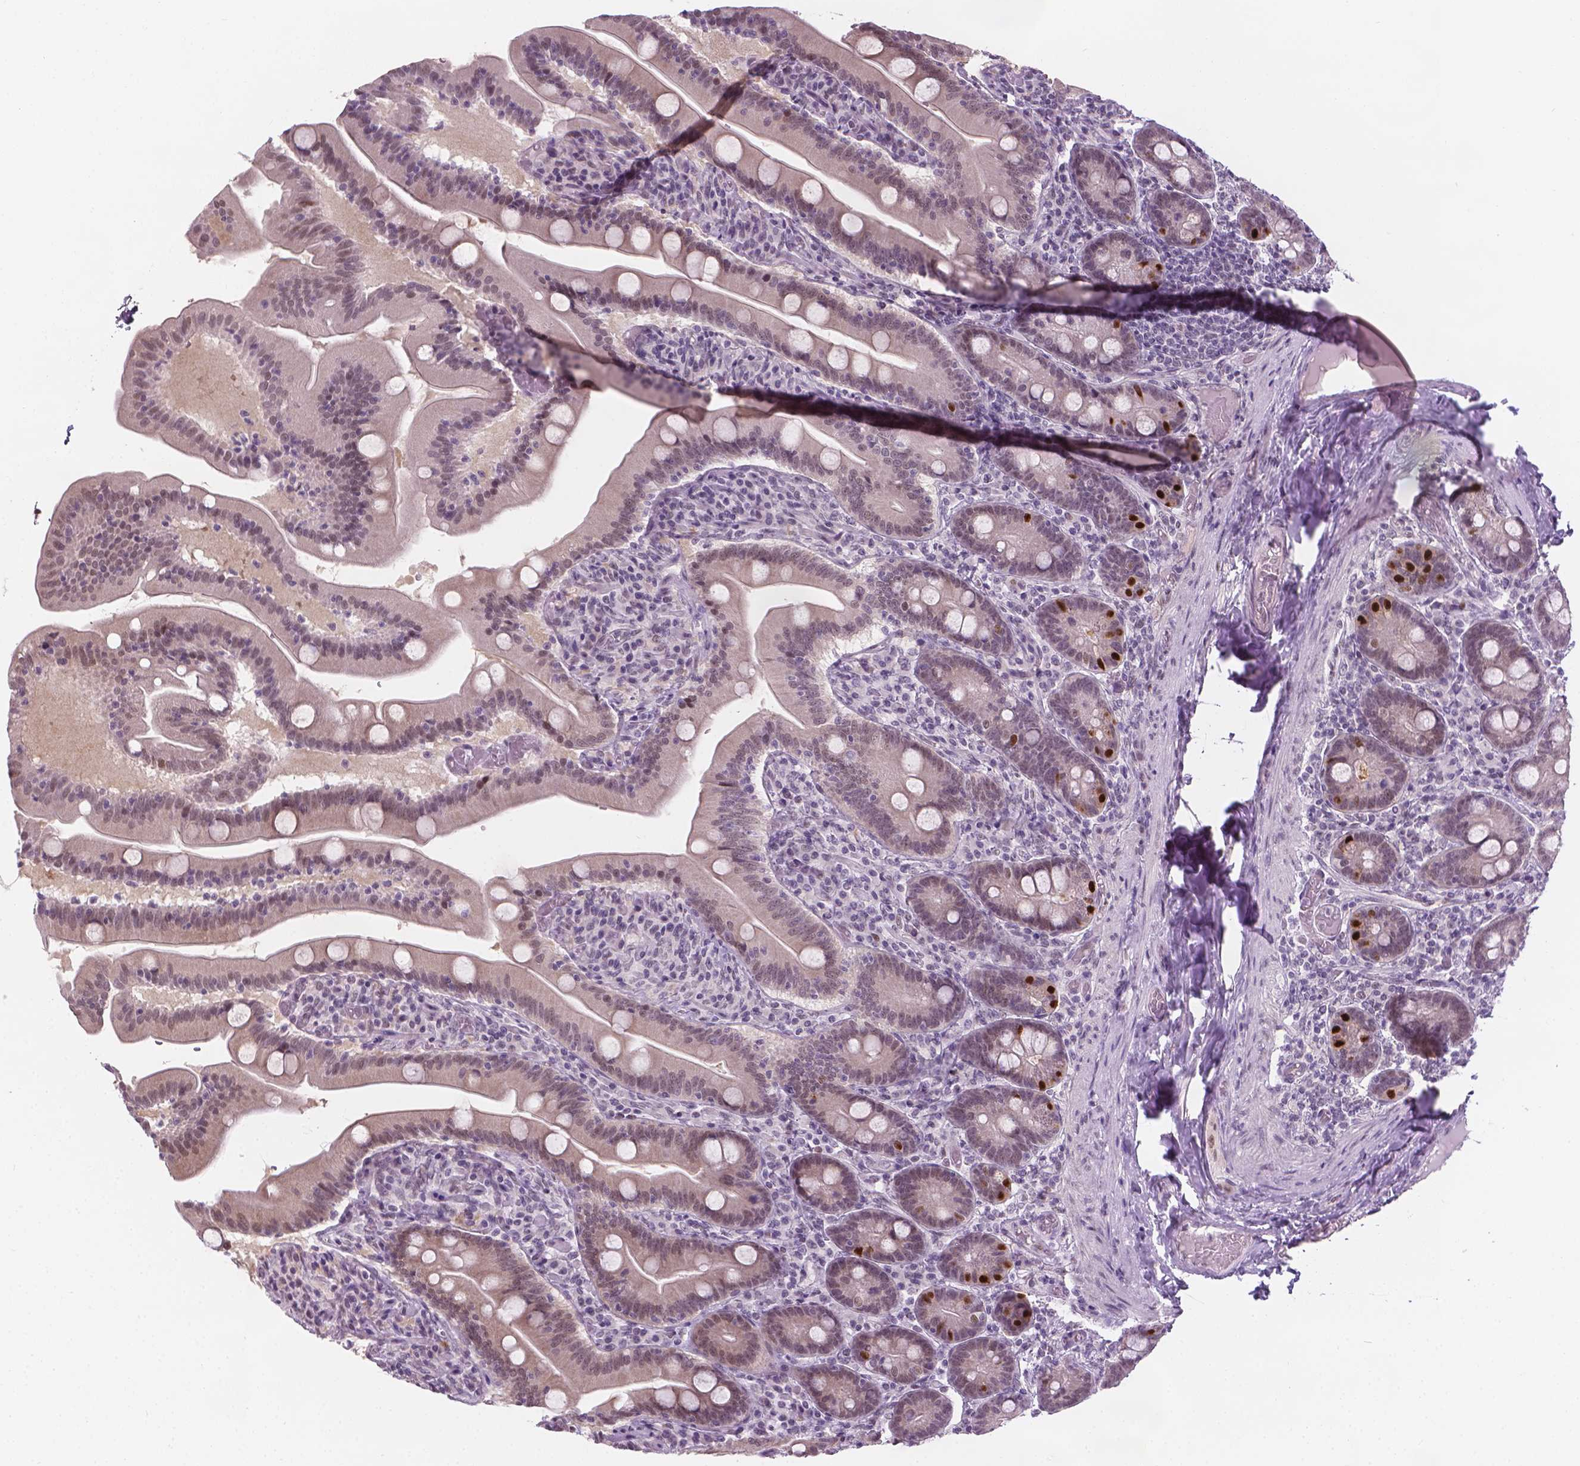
{"staining": {"intensity": "strong", "quantity": "<25%", "location": "nuclear"}, "tissue": "small intestine", "cell_type": "Glandular cells", "image_type": "normal", "snomed": [{"axis": "morphology", "description": "Normal tissue, NOS"}, {"axis": "topography", "description": "Small intestine"}], "caption": "Unremarkable small intestine was stained to show a protein in brown. There is medium levels of strong nuclear staining in approximately <25% of glandular cells. (DAB IHC with brightfield microscopy, high magnification).", "gene": "CDKN1C", "patient": {"sex": "male", "age": 37}}